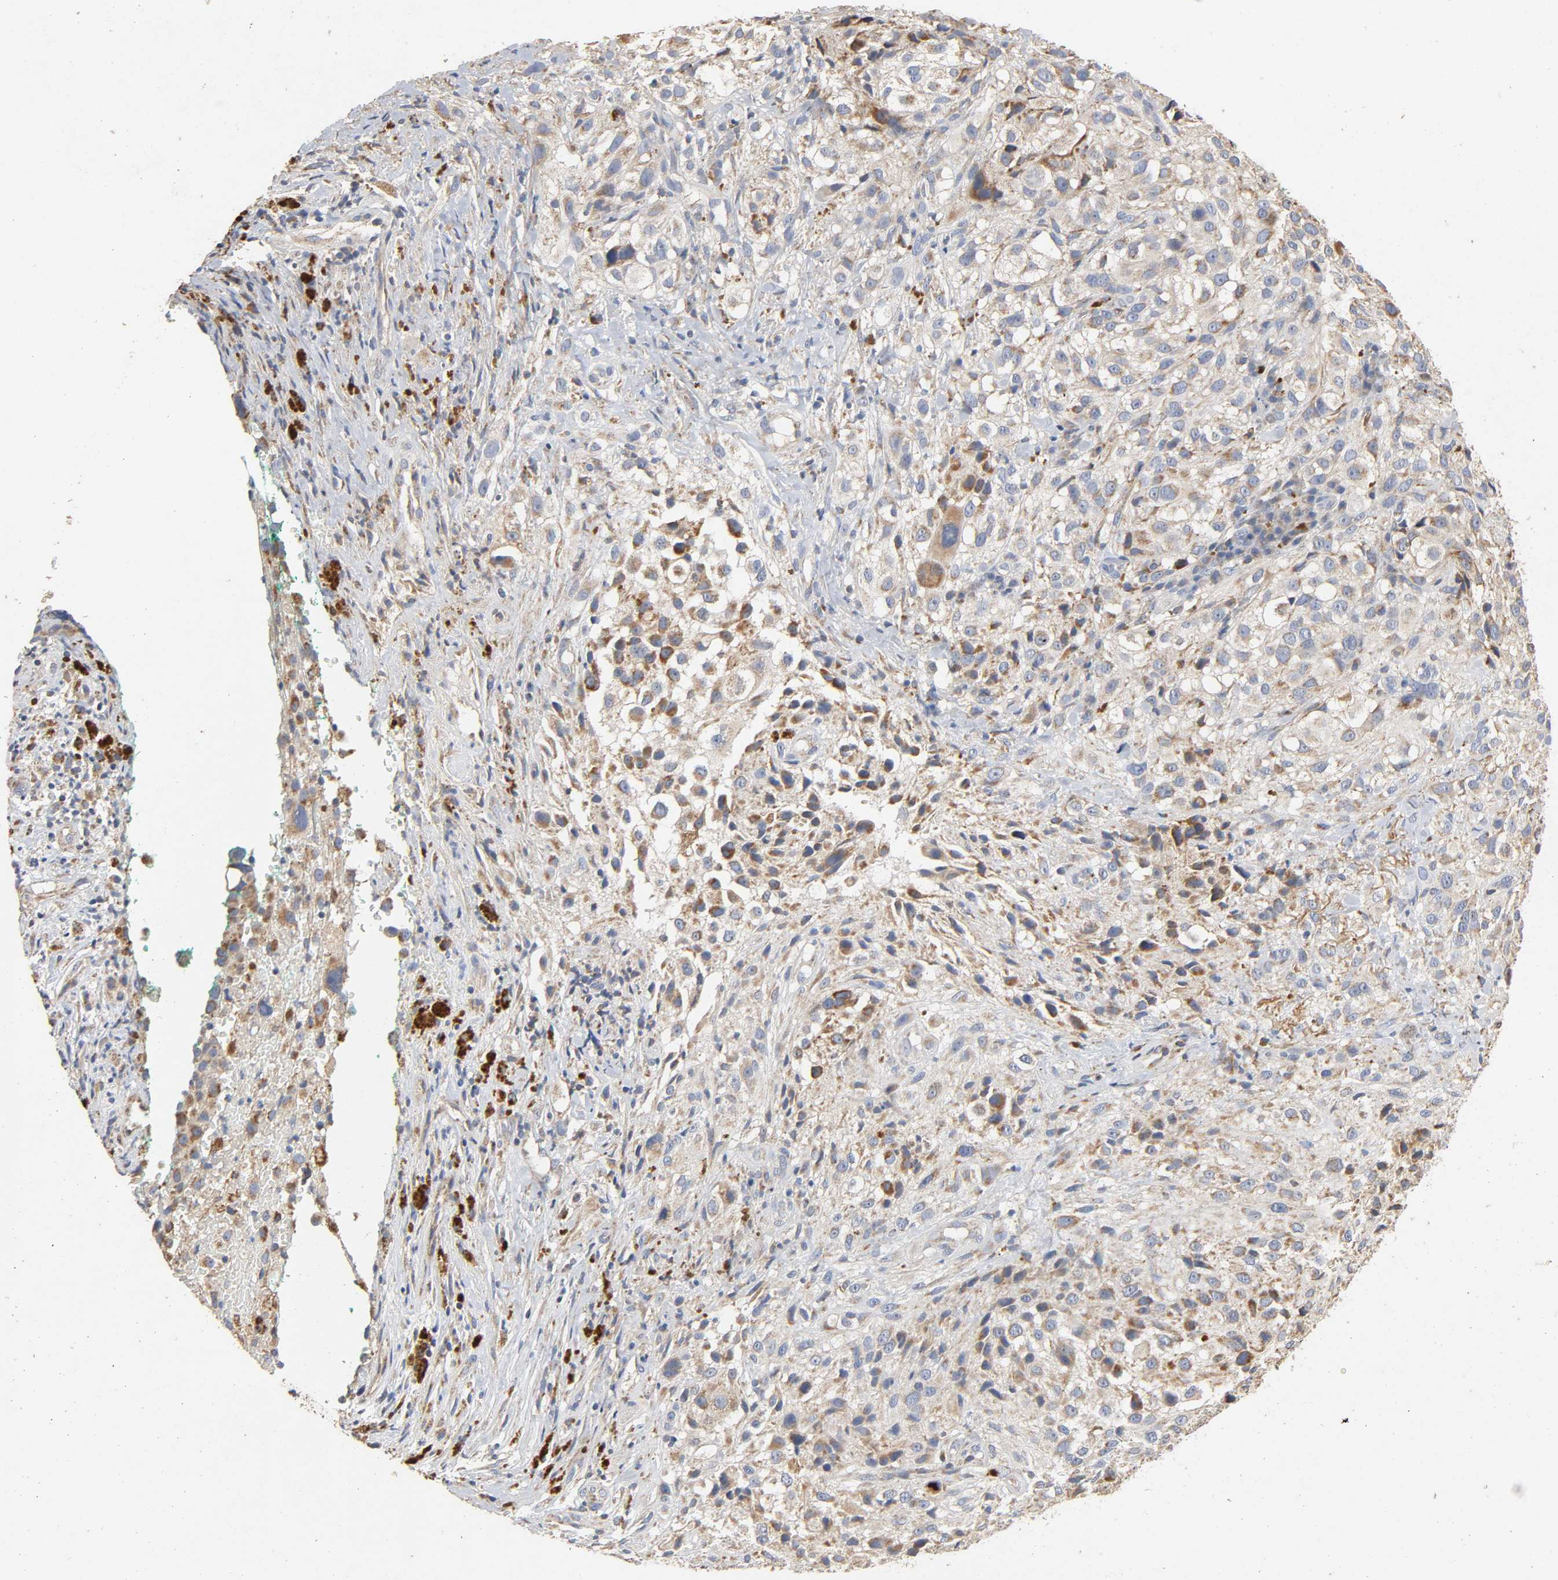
{"staining": {"intensity": "moderate", "quantity": ">75%", "location": "cytoplasmic/membranous"}, "tissue": "melanoma", "cell_type": "Tumor cells", "image_type": "cancer", "snomed": [{"axis": "morphology", "description": "Necrosis, NOS"}, {"axis": "morphology", "description": "Malignant melanoma, NOS"}, {"axis": "topography", "description": "Skin"}], "caption": "A brown stain shows moderate cytoplasmic/membranous positivity of a protein in malignant melanoma tumor cells.", "gene": "NDUFS3", "patient": {"sex": "female", "age": 87}}